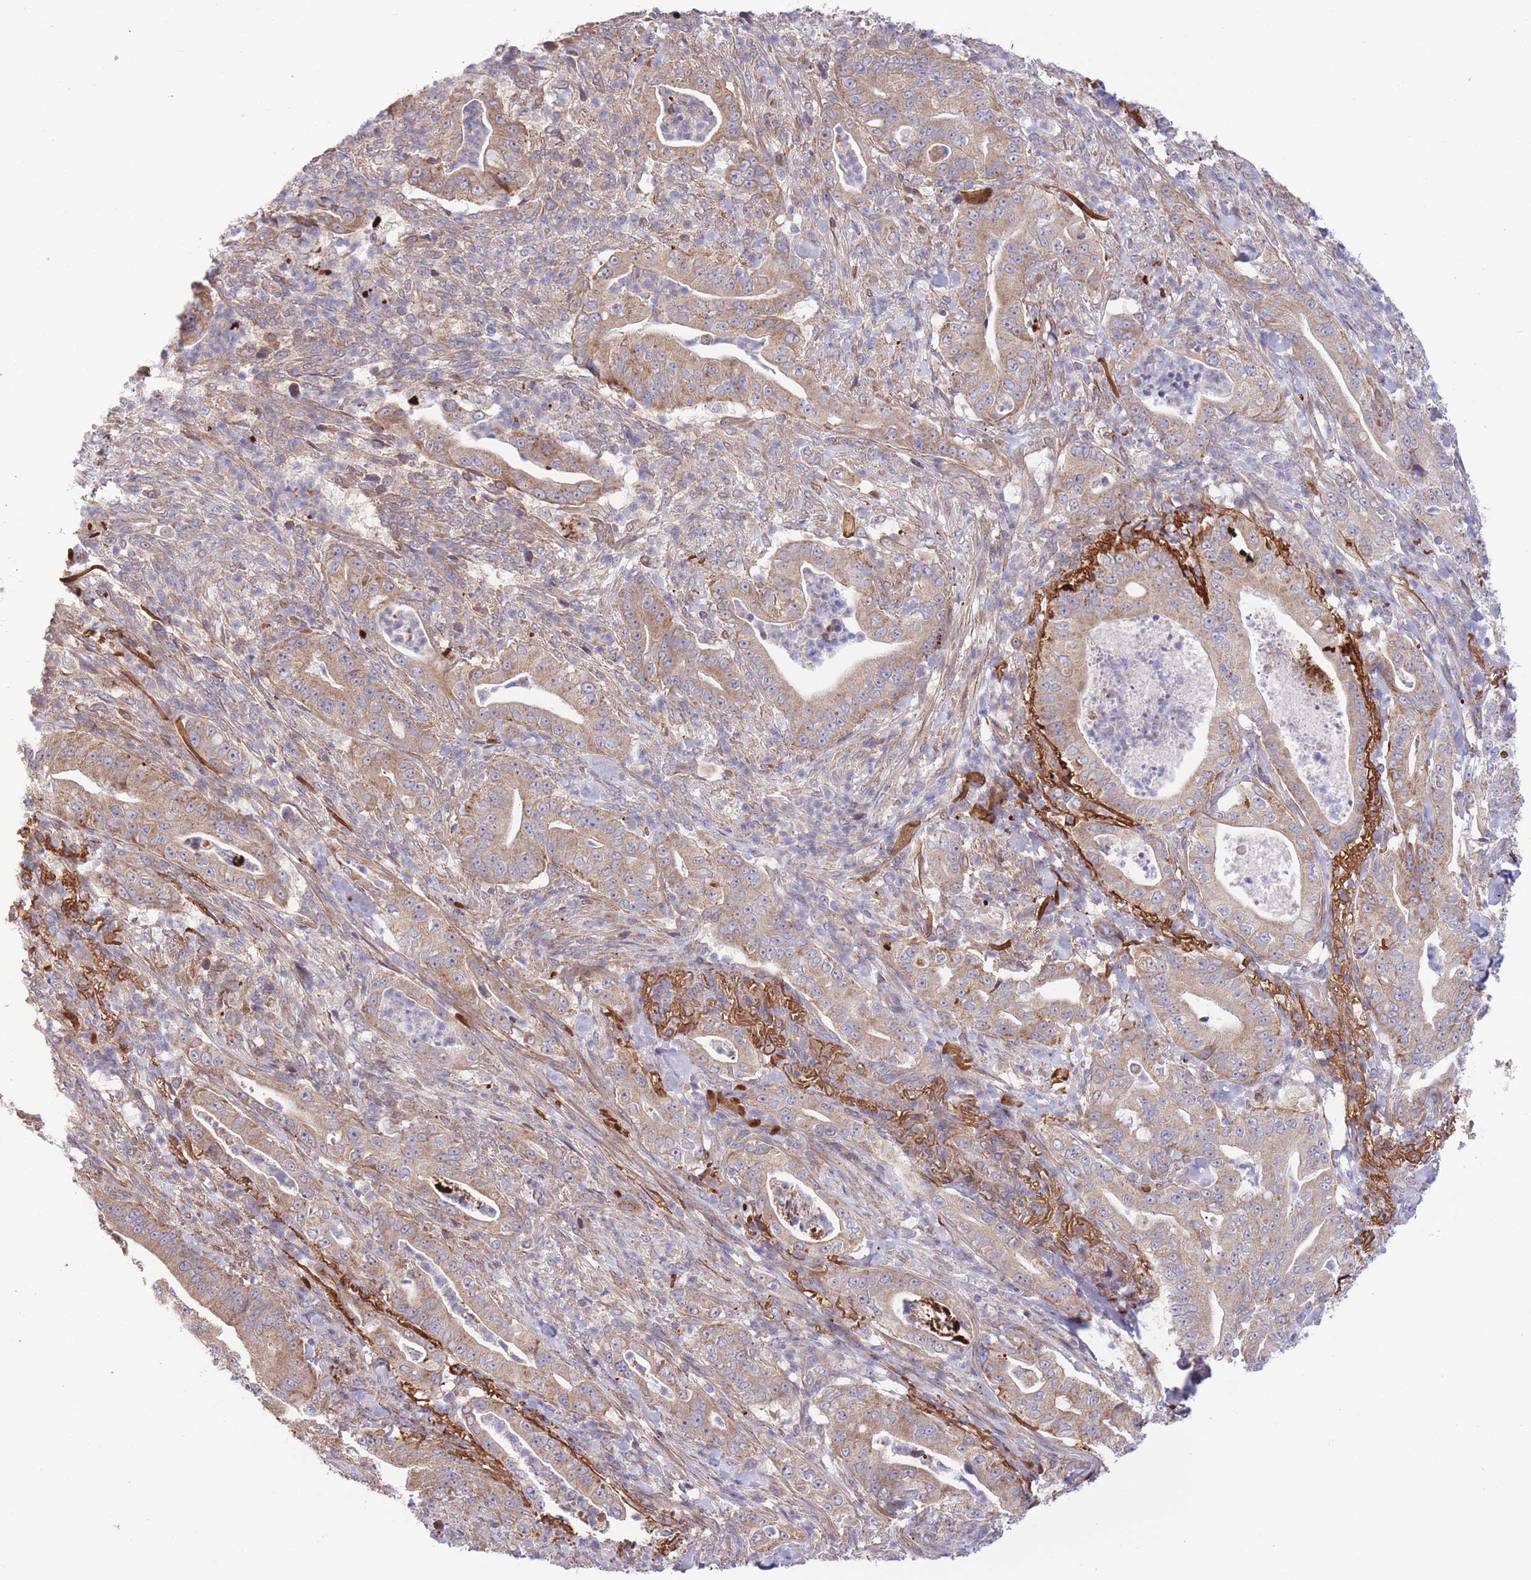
{"staining": {"intensity": "moderate", "quantity": ">75%", "location": "cytoplasmic/membranous"}, "tissue": "pancreatic cancer", "cell_type": "Tumor cells", "image_type": "cancer", "snomed": [{"axis": "morphology", "description": "Adenocarcinoma, NOS"}, {"axis": "topography", "description": "Pancreas"}], "caption": "This histopathology image displays IHC staining of human pancreatic cancer, with medium moderate cytoplasmic/membranous positivity in about >75% of tumor cells.", "gene": "ATP13A2", "patient": {"sex": "male", "age": 71}}